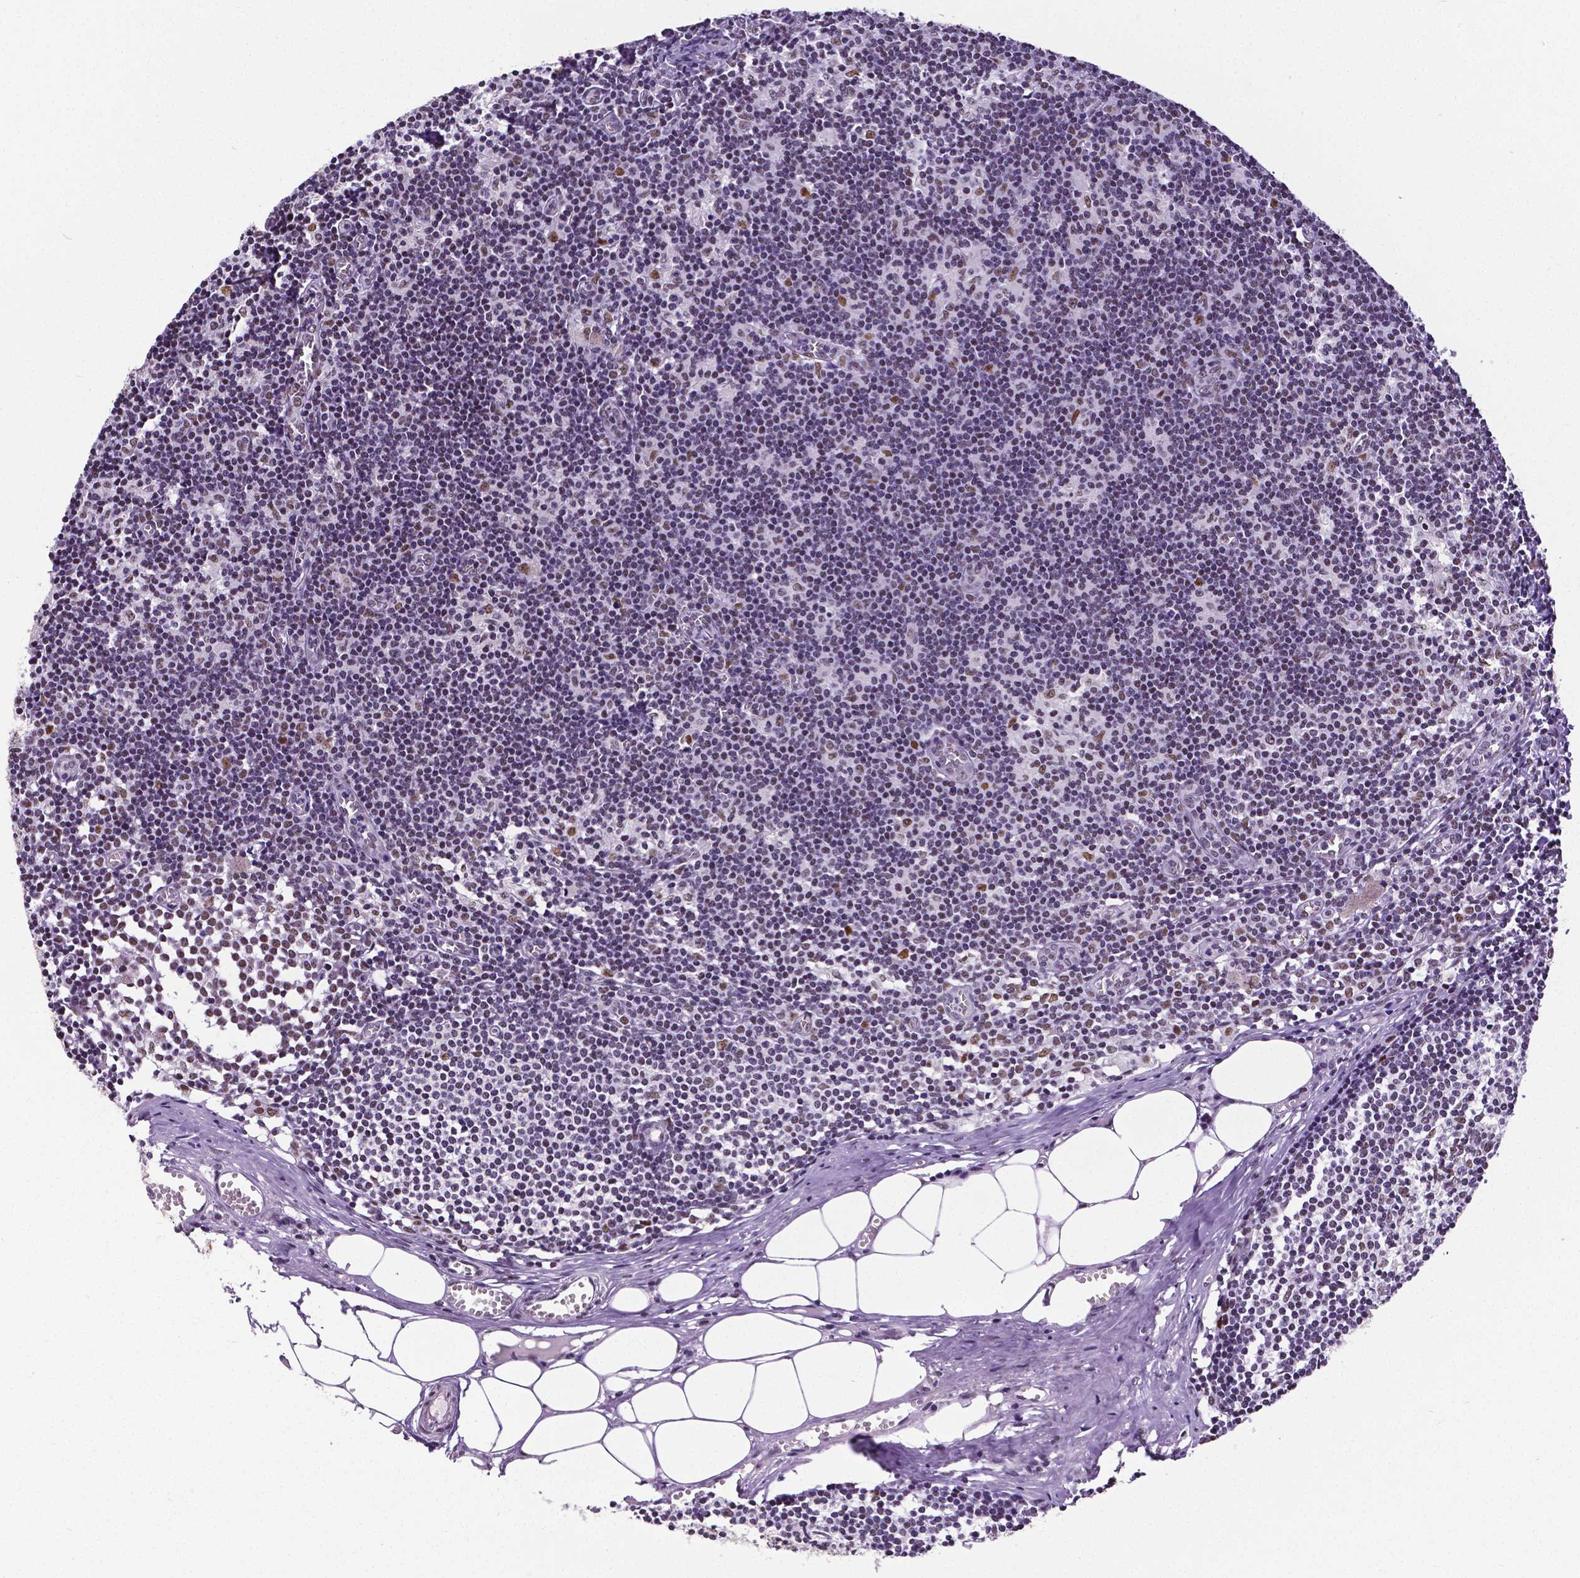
{"staining": {"intensity": "moderate", "quantity": "<25%", "location": "nuclear"}, "tissue": "lymph node", "cell_type": "Non-germinal center cells", "image_type": "normal", "snomed": [{"axis": "morphology", "description": "Normal tissue, NOS"}, {"axis": "topography", "description": "Lymph node"}], "caption": "High-magnification brightfield microscopy of benign lymph node stained with DAB (3,3'-diaminobenzidine) (brown) and counterstained with hematoxylin (blue). non-germinal center cells exhibit moderate nuclear positivity is appreciated in approximately<25% of cells.", "gene": "REST", "patient": {"sex": "female", "age": 52}}